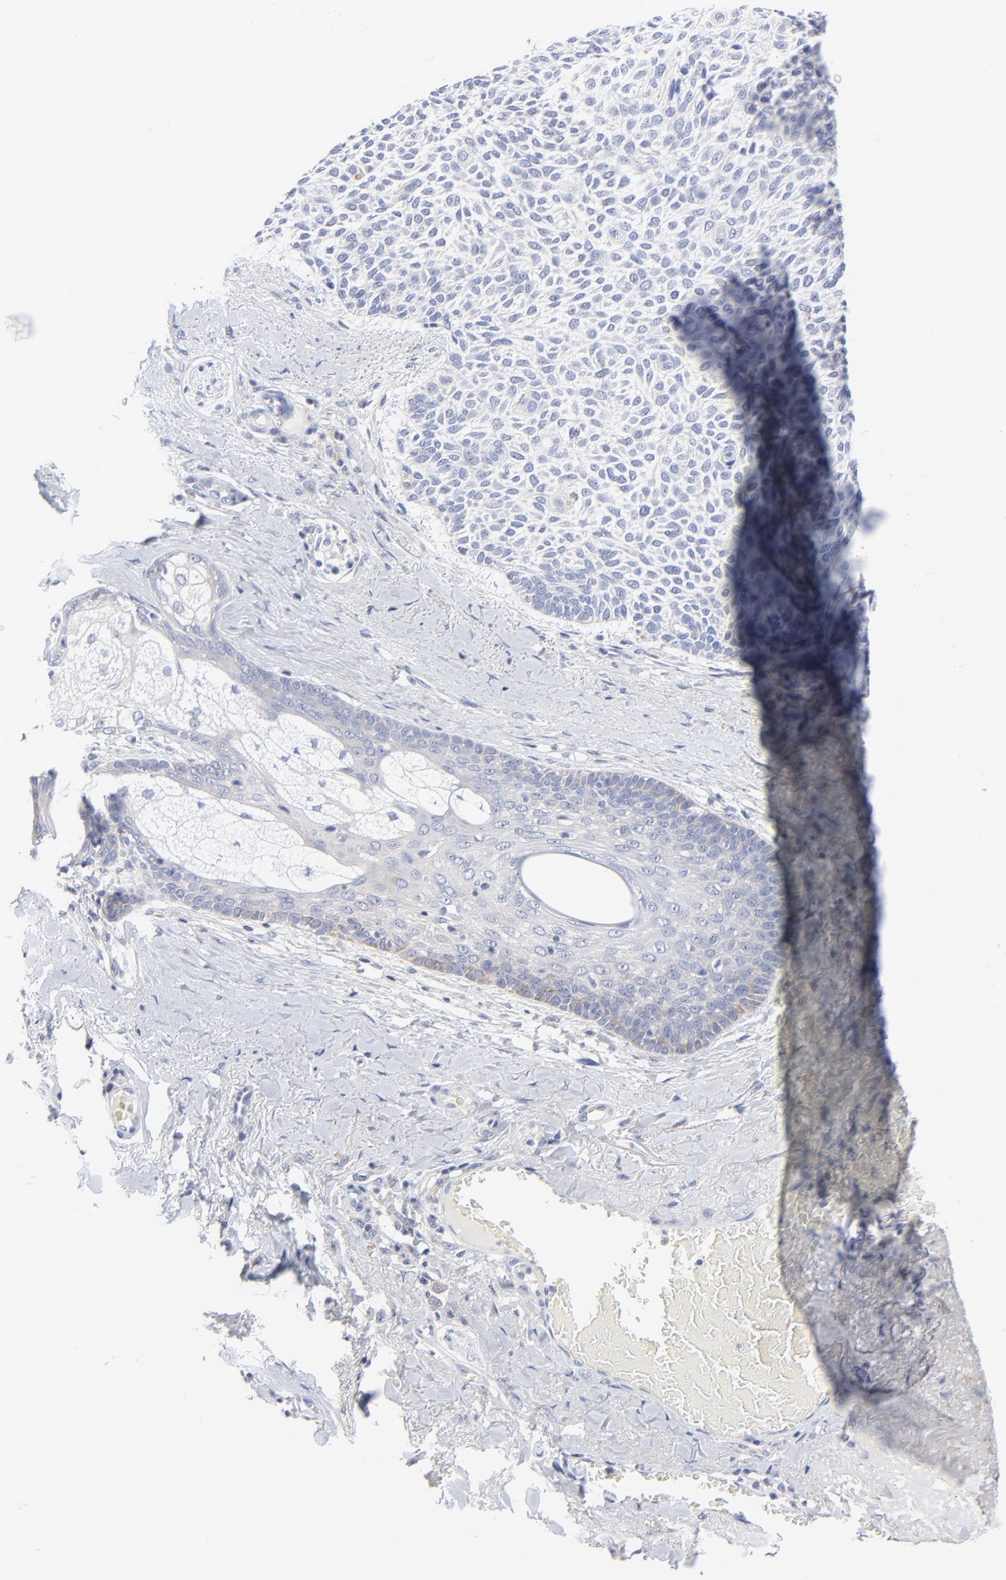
{"staining": {"intensity": "negative", "quantity": "none", "location": "none"}, "tissue": "skin cancer", "cell_type": "Tumor cells", "image_type": "cancer", "snomed": [{"axis": "morphology", "description": "Normal tissue, NOS"}, {"axis": "morphology", "description": "Basal cell carcinoma"}, {"axis": "topography", "description": "Skin"}], "caption": "Immunohistochemistry (IHC) of human skin cancer demonstrates no expression in tumor cells.", "gene": "STAT2", "patient": {"sex": "female", "age": 70}}